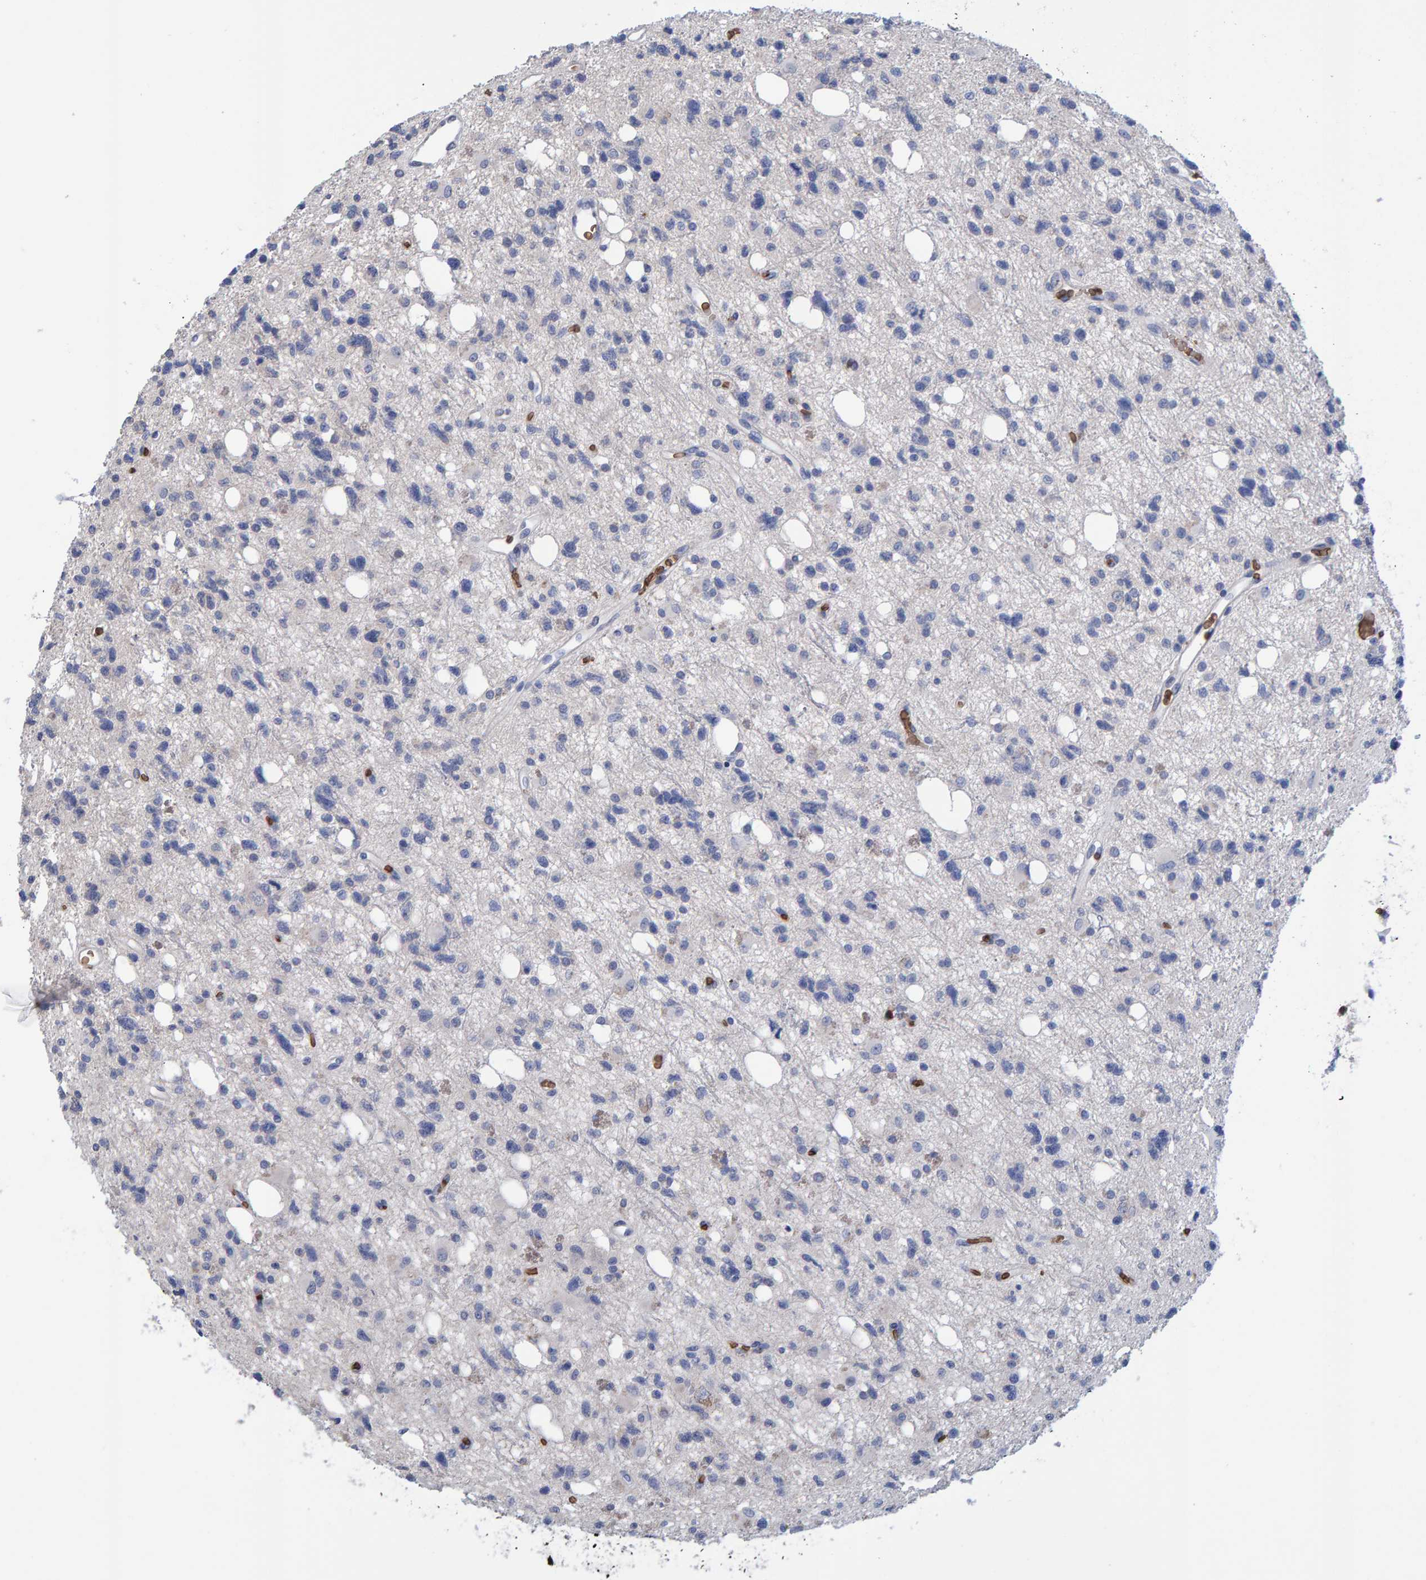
{"staining": {"intensity": "negative", "quantity": "none", "location": "none"}, "tissue": "glioma", "cell_type": "Tumor cells", "image_type": "cancer", "snomed": [{"axis": "morphology", "description": "Glioma, malignant, High grade"}, {"axis": "topography", "description": "Brain"}], "caption": "Micrograph shows no significant protein expression in tumor cells of glioma.", "gene": "VPS9D1", "patient": {"sex": "female", "age": 62}}